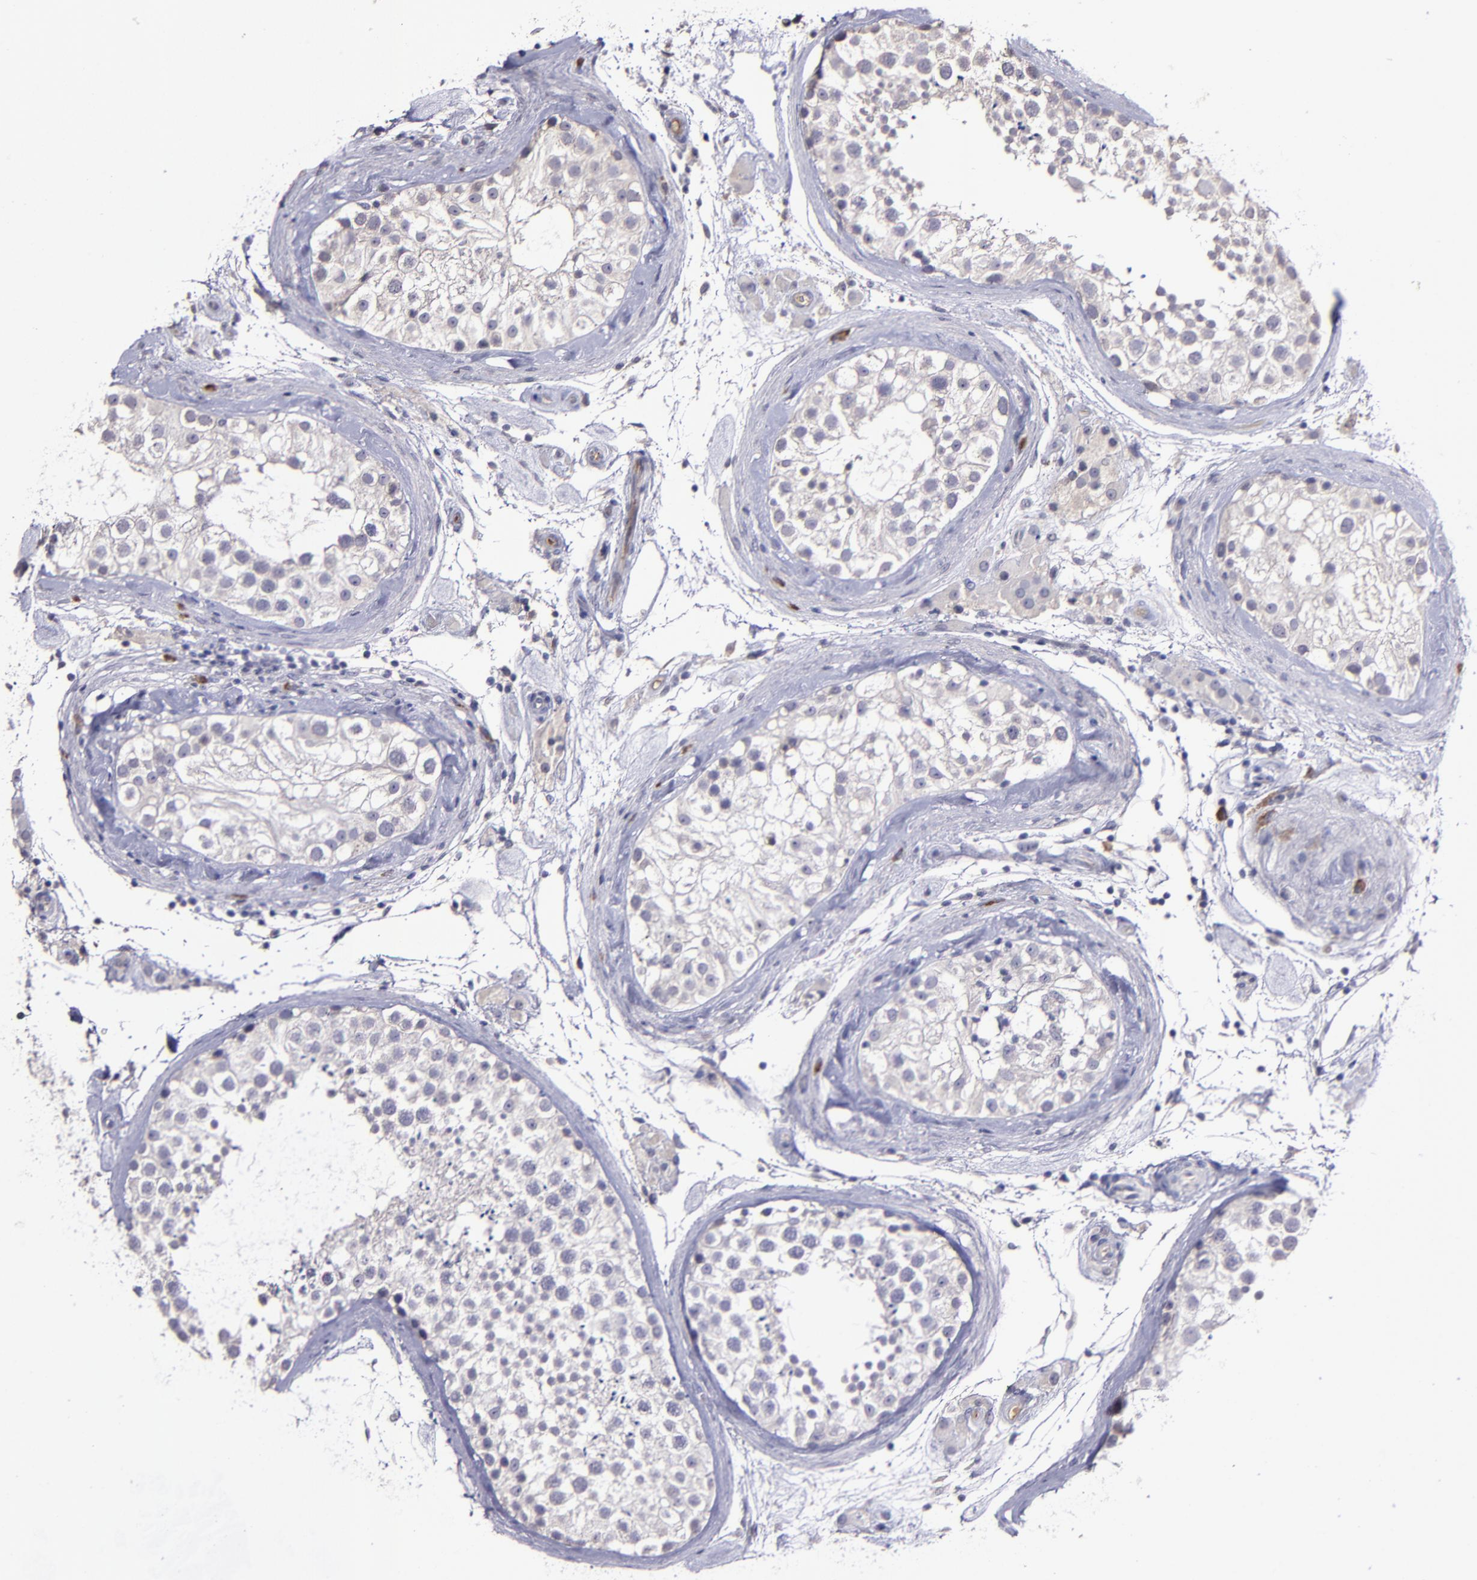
{"staining": {"intensity": "negative", "quantity": "none", "location": "none"}, "tissue": "testis", "cell_type": "Cells in seminiferous ducts", "image_type": "normal", "snomed": [{"axis": "morphology", "description": "Normal tissue, NOS"}, {"axis": "topography", "description": "Testis"}], "caption": "DAB (3,3'-diaminobenzidine) immunohistochemical staining of benign testis shows no significant staining in cells in seminiferous ducts.", "gene": "MASP1", "patient": {"sex": "male", "age": 46}}